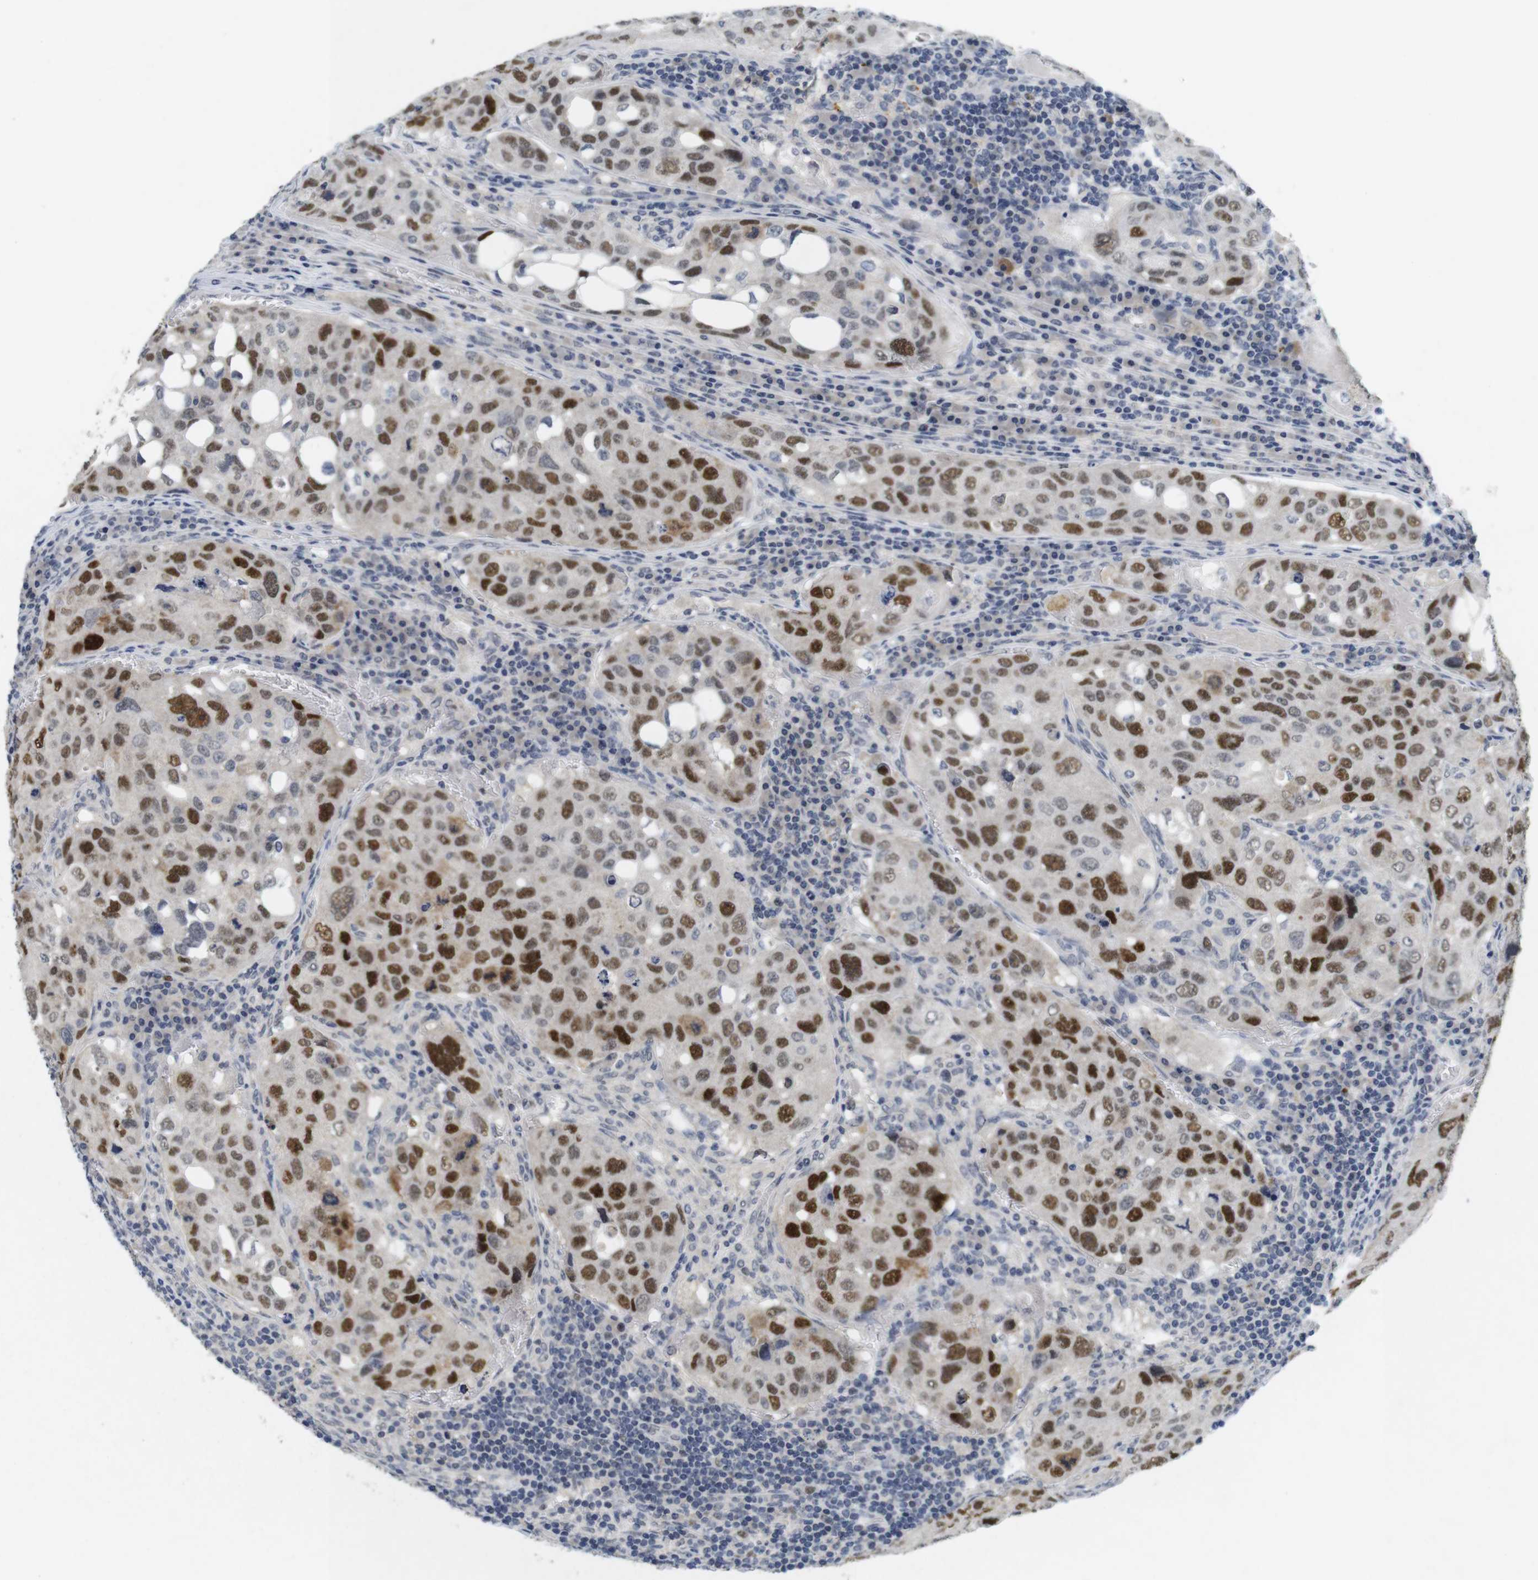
{"staining": {"intensity": "strong", "quantity": ">75%", "location": "nuclear"}, "tissue": "urothelial cancer", "cell_type": "Tumor cells", "image_type": "cancer", "snomed": [{"axis": "morphology", "description": "Urothelial carcinoma, High grade"}, {"axis": "topography", "description": "Lymph node"}, {"axis": "topography", "description": "Urinary bladder"}], "caption": "Urothelial carcinoma (high-grade) was stained to show a protein in brown. There is high levels of strong nuclear staining in approximately >75% of tumor cells. (Stains: DAB (3,3'-diaminobenzidine) in brown, nuclei in blue, Microscopy: brightfield microscopy at high magnification).", "gene": "SKP2", "patient": {"sex": "male", "age": 51}}